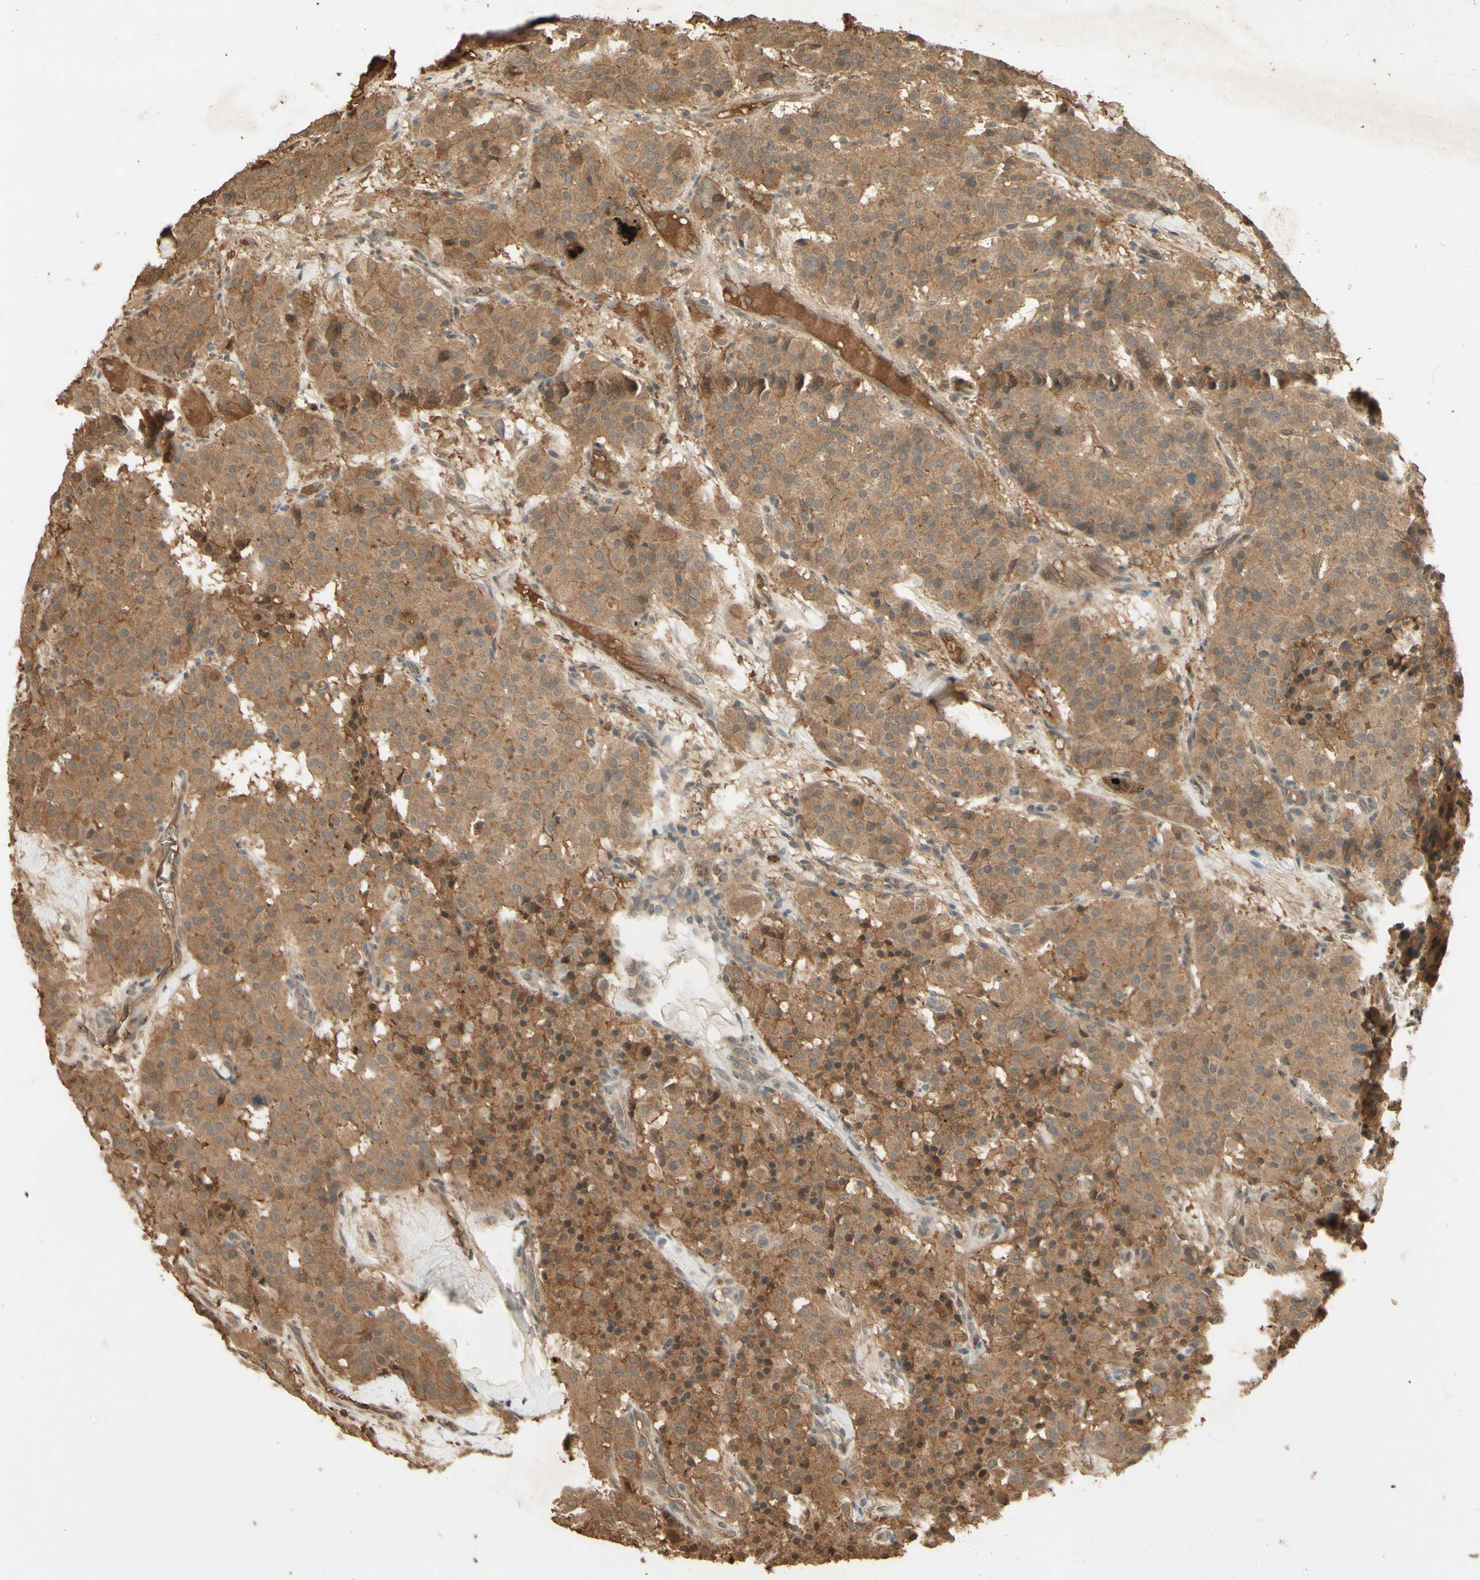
{"staining": {"intensity": "moderate", "quantity": ">75%", "location": "cytoplasmic/membranous"}, "tissue": "carcinoid", "cell_type": "Tumor cells", "image_type": "cancer", "snomed": [{"axis": "morphology", "description": "Carcinoid, malignant, NOS"}, {"axis": "topography", "description": "Lung"}], "caption": "Moderate cytoplasmic/membranous staining for a protein is identified in about >75% of tumor cells of carcinoid using immunohistochemistry (IHC).", "gene": "SMAD9", "patient": {"sex": "male", "age": 30}}